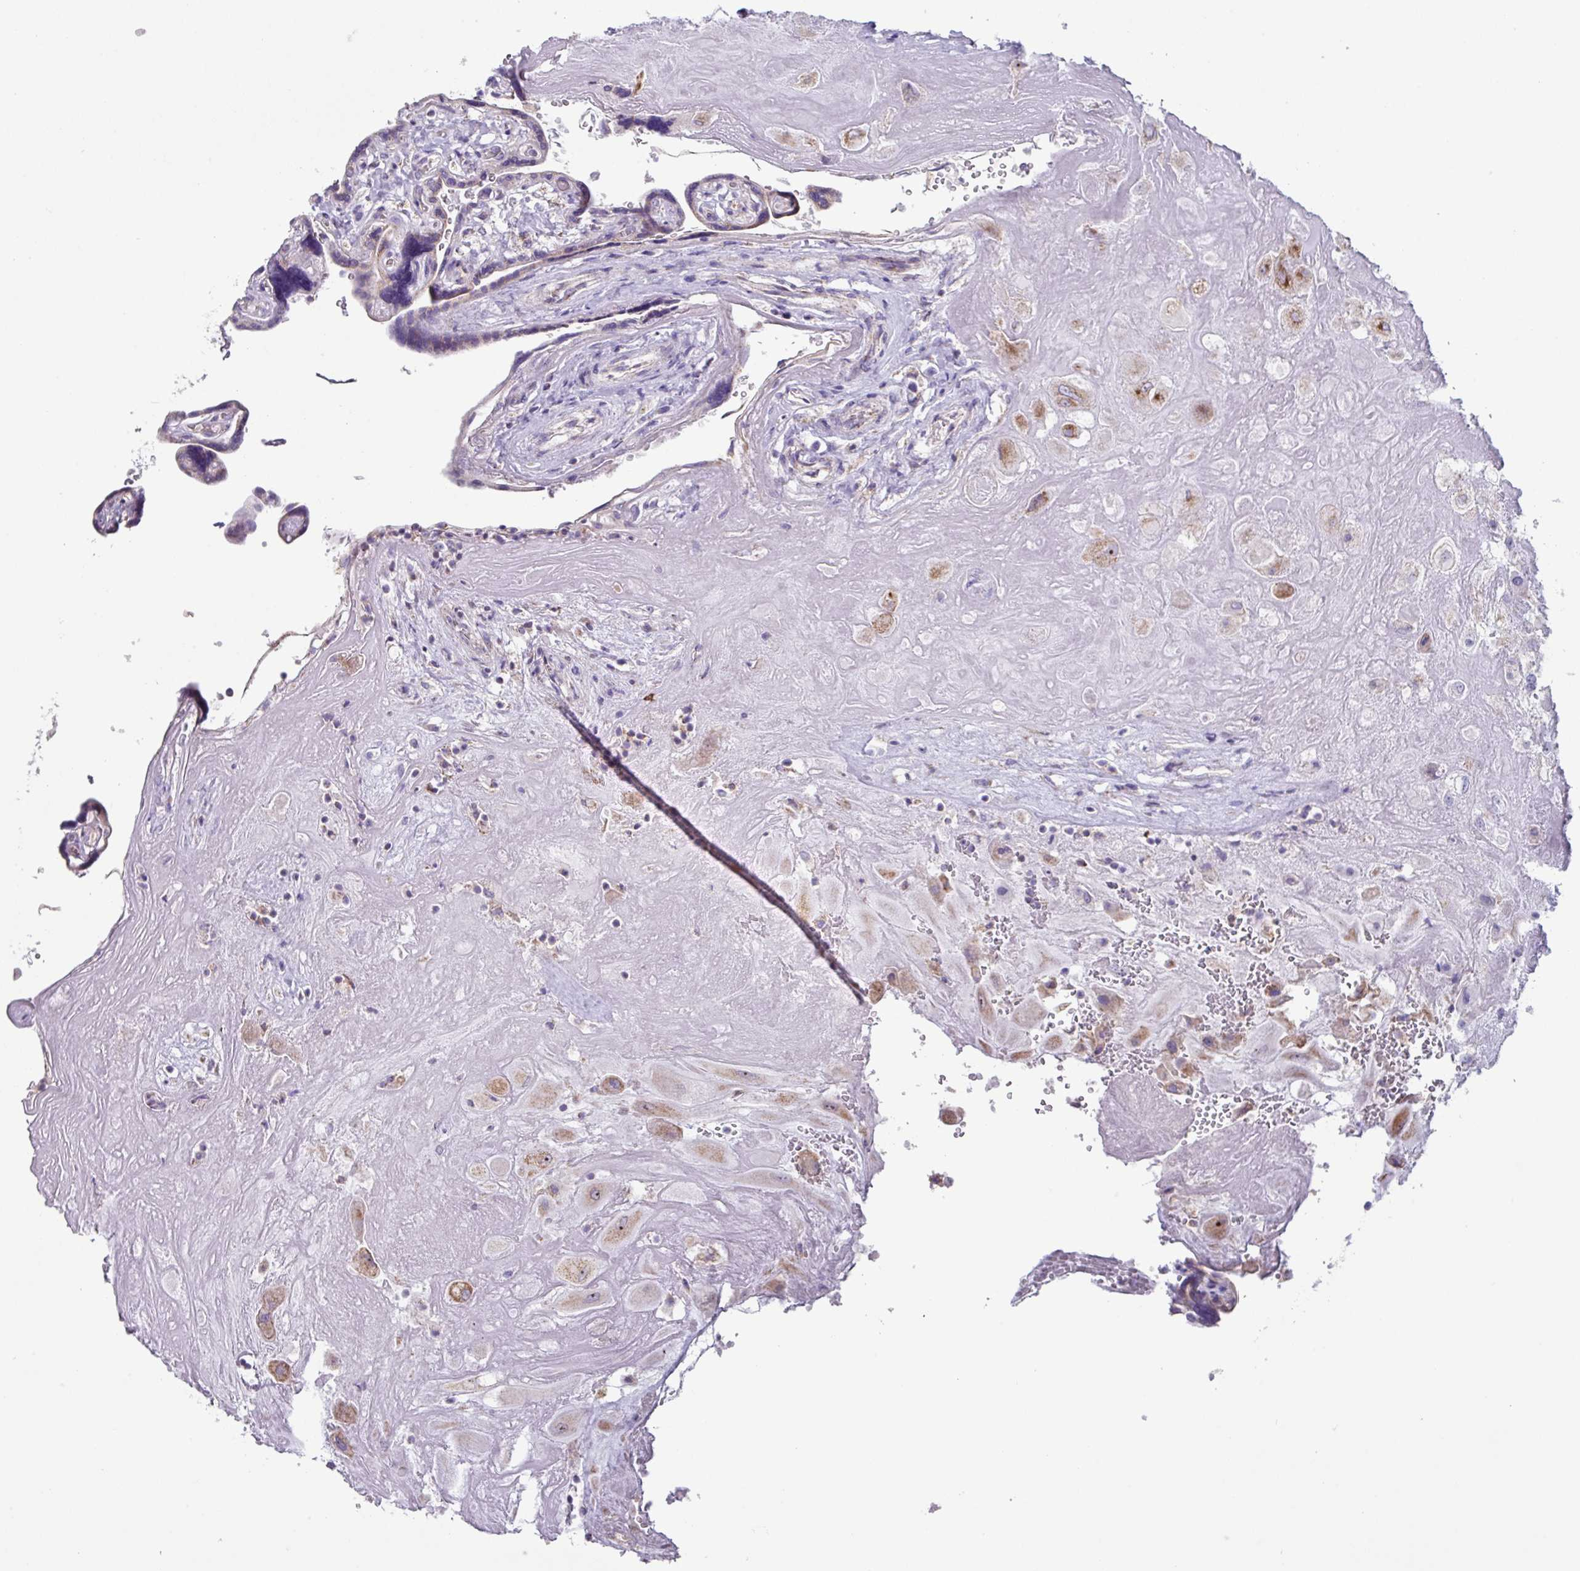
{"staining": {"intensity": "moderate", "quantity": ">75%", "location": "cytoplasmic/membranous"}, "tissue": "placenta", "cell_type": "Decidual cells", "image_type": "normal", "snomed": [{"axis": "morphology", "description": "Normal tissue, NOS"}, {"axis": "topography", "description": "Placenta"}], "caption": "Brown immunohistochemical staining in unremarkable human placenta shows moderate cytoplasmic/membranous expression in approximately >75% of decidual cells. (brown staining indicates protein expression, while blue staining denotes nuclei).", "gene": "MT", "patient": {"sex": "female", "age": 32}}